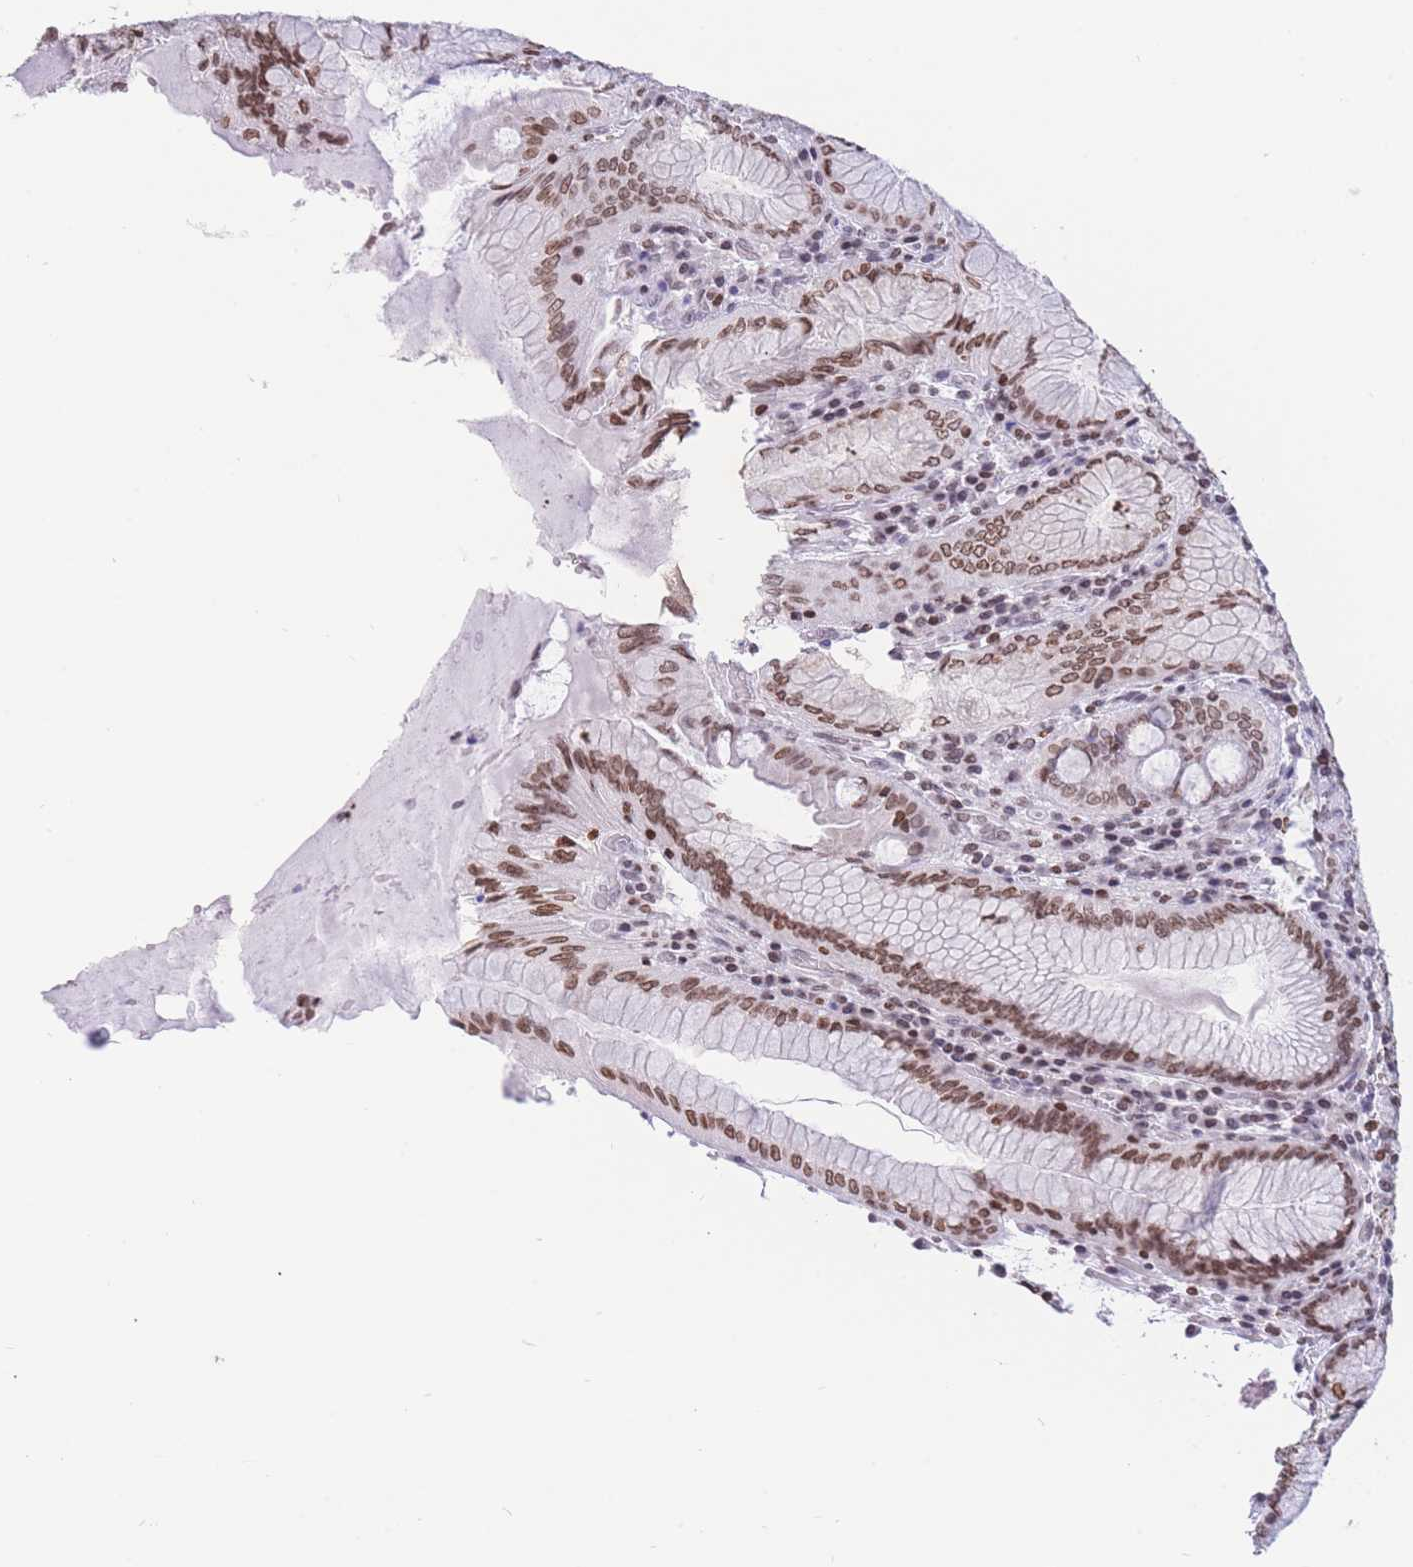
{"staining": {"intensity": "moderate", "quantity": ">75%", "location": "nuclear"}, "tissue": "stomach", "cell_type": "Glandular cells", "image_type": "normal", "snomed": [{"axis": "morphology", "description": "Normal tissue, NOS"}, {"axis": "topography", "description": "Stomach, upper"}, {"axis": "topography", "description": "Stomach, lower"}], "caption": "Immunohistochemistry (IHC) (DAB (3,3'-diaminobenzidine)) staining of normal stomach reveals moderate nuclear protein expression in about >75% of glandular cells.", "gene": "HMGN1", "patient": {"sex": "female", "age": 76}}